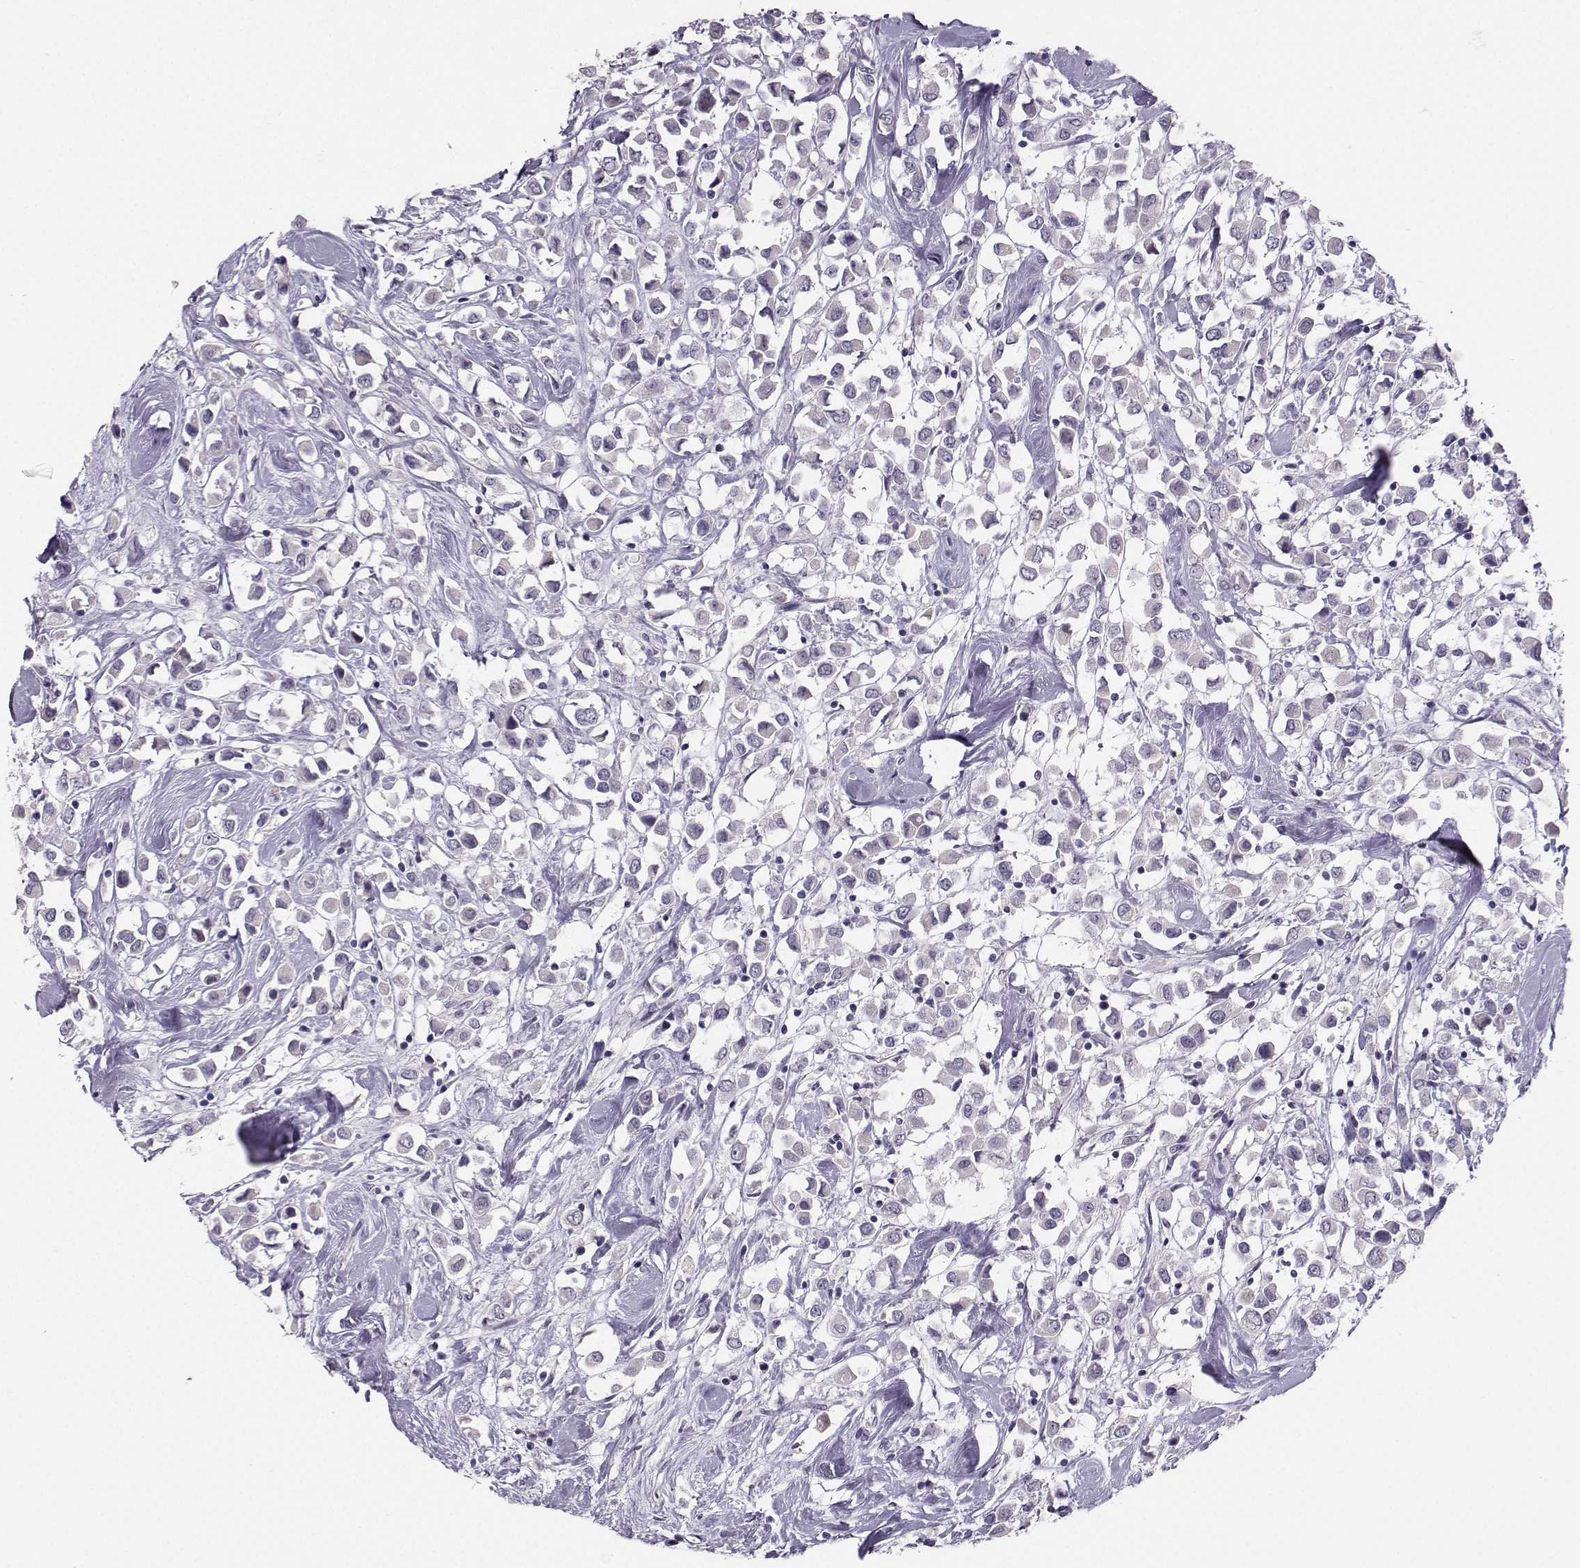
{"staining": {"intensity": "negative", "quantity": "none", "location": "none"}, "tissue": "breast cancer", "cell_type": "Tumor cells", "image_type": "cancer", "snomed": [{"axis": "morphology", "description": "Duct carcinoma"}, {"axis": "topography", "description": "Breast"}], "caption": "The micrograph exhibits no staining of tumor cells in breast cancer.", "gene": "PKP2", "patient": {"sex": "female", "age": 61}}